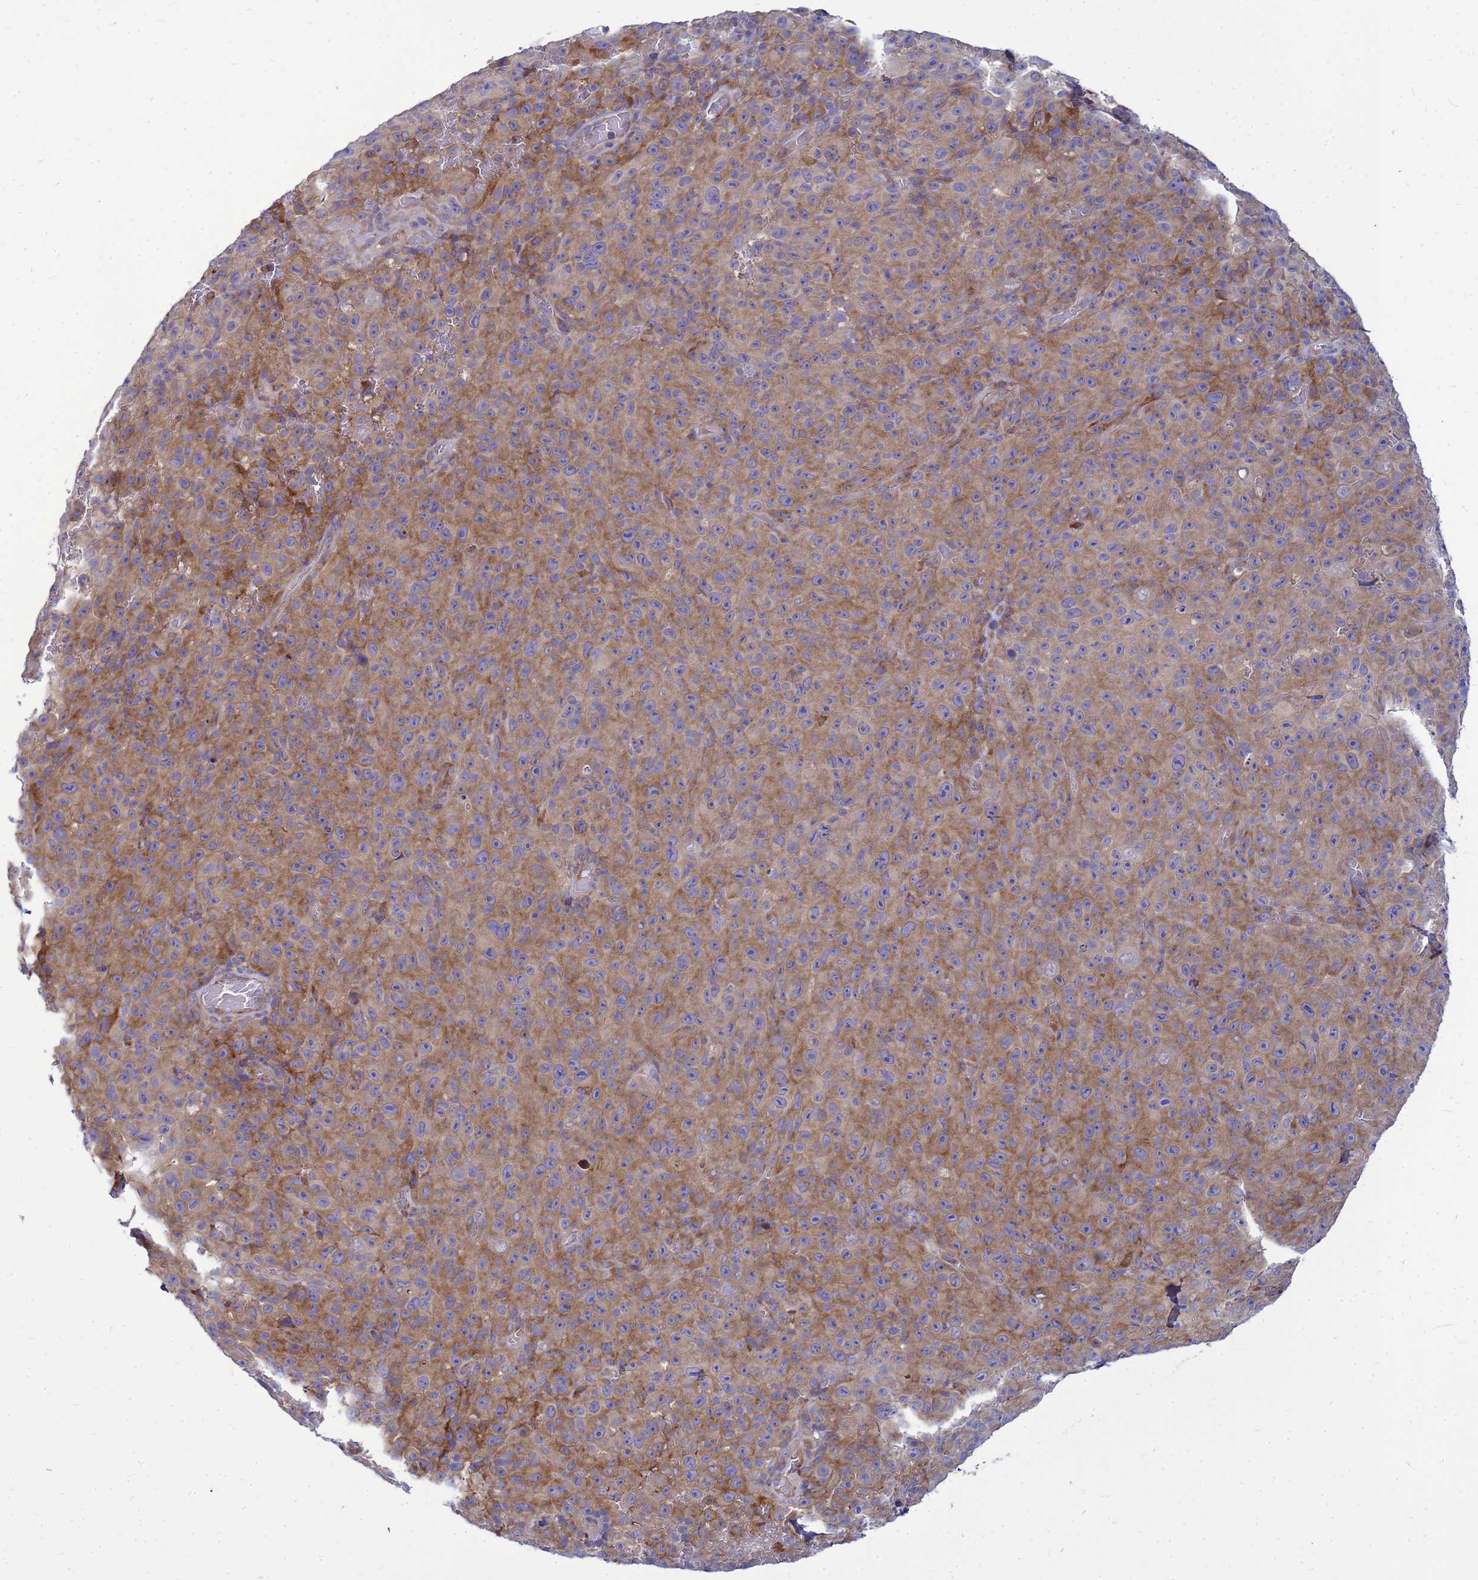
{"staining": {"intensity": "moderate", "quantity": ">75%", "location": "cytoplasmic/membranous"}, "tissue": "melanoma", "cell_type": "Tumor cells", "image_type": "cancer", "snomed": [{"axis": "morphology", "description": "Malignant melanoma, NOS"}, {"axis": "topography", "description": "Skin"}], "caption": "Human malignant melanoma stained with a protein marker reveals moderate staining in tumor cells.", "gene": "MON1B", "patient": {"sex": "female", "age": 82}}